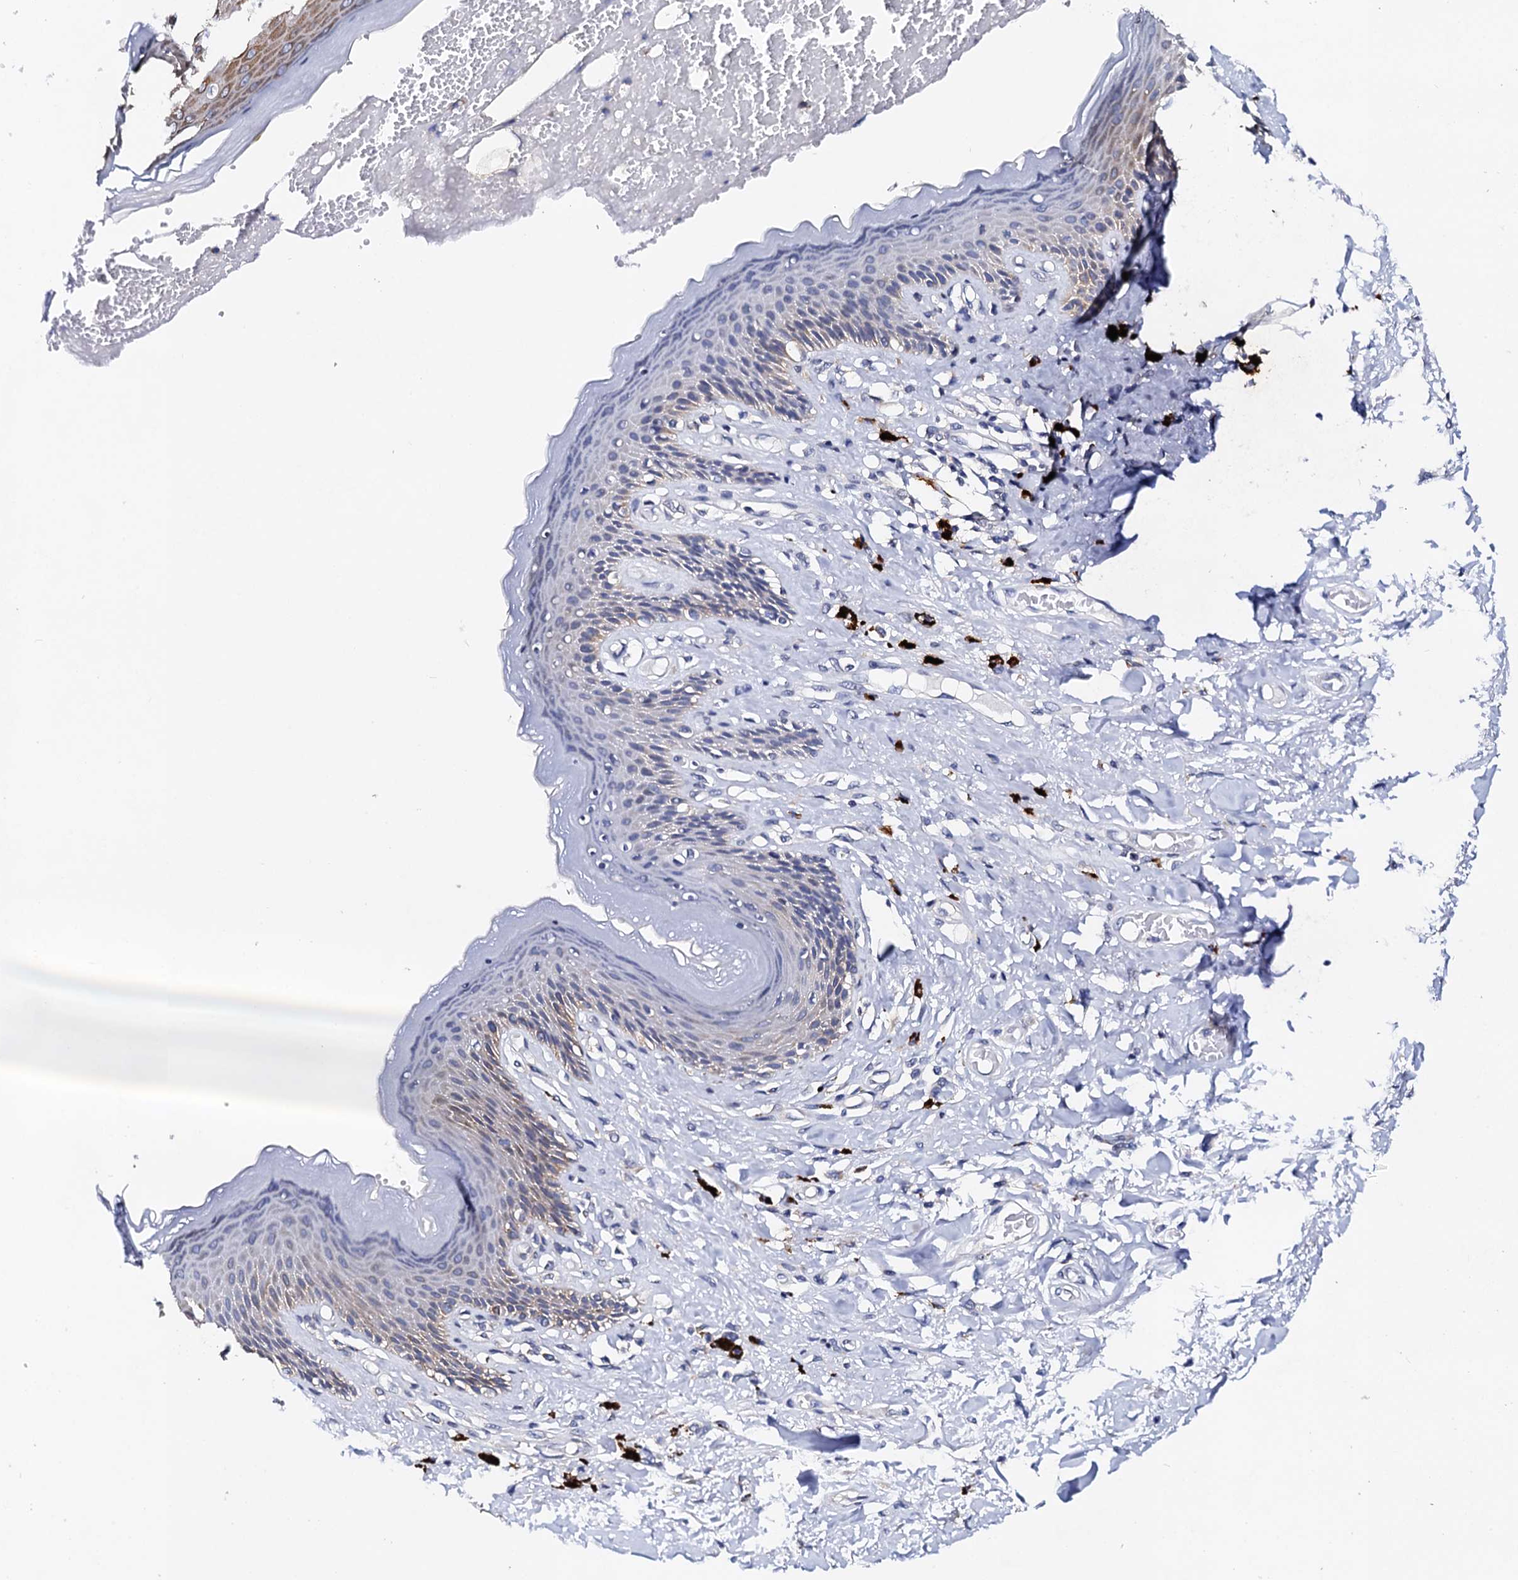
{"staining": {"intensity": "strong", "quantity": "25%-75%", "location": "cytoplasmic/membranous"}, "tissue": "skin", "cell_type": "Epidermal cells", "image_type": "normal", "snomed": [{"axis": "morphology", "description": "Normal tissue, NOS"}, {"axis": "topography", "description": "Anal"}], "caption": "Skin stained with DAB IHC reveals high levels of strong cytoplasmic/membranous positivity in about 25%-75% of epidermal cells. (DAB IHC with brightfield microscopy, high magnification).", "gene": "NUP58", "patient": {"sex": "female", "age": 78}}